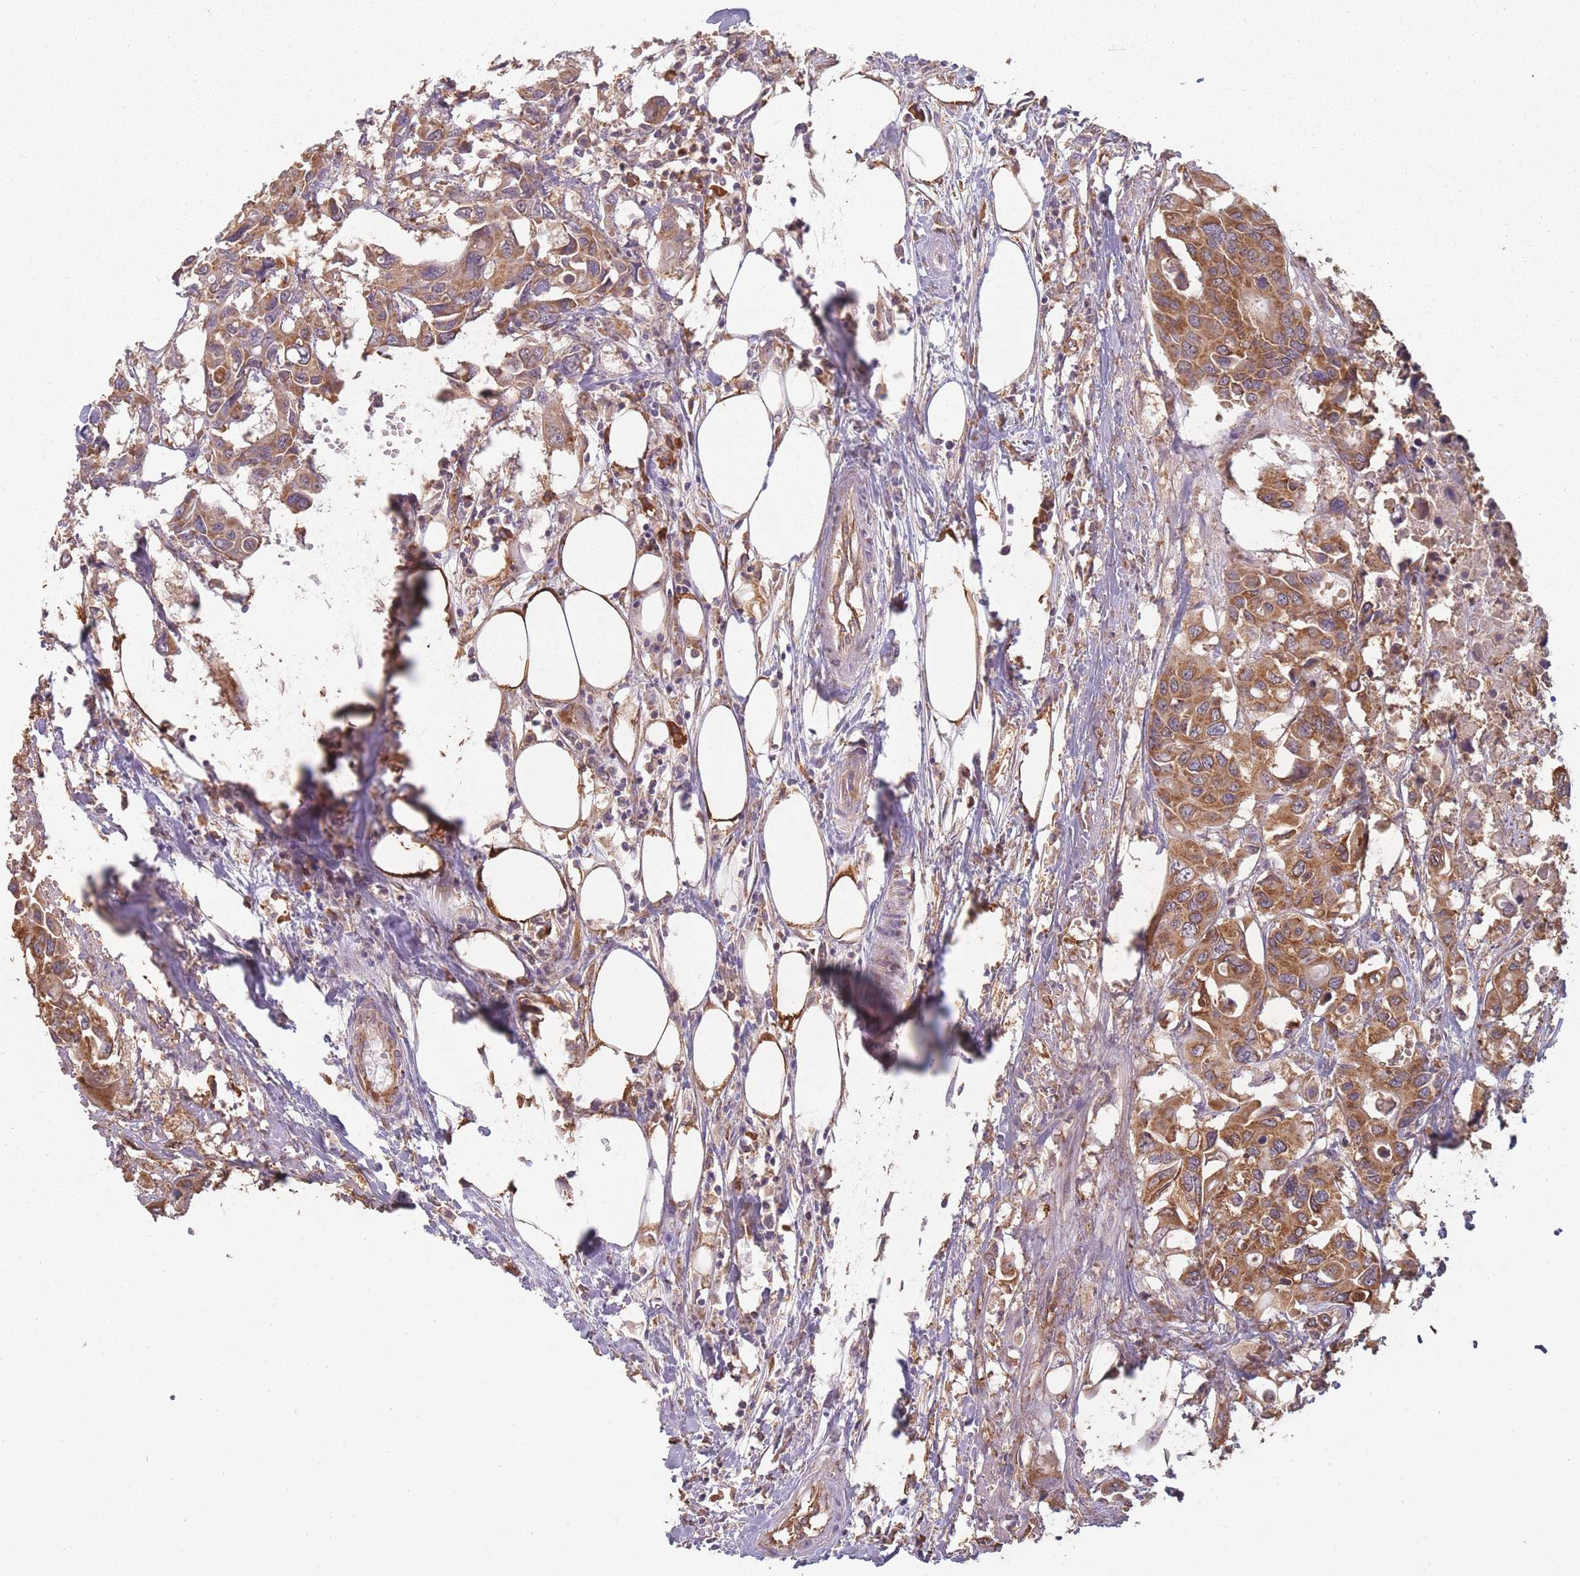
{"staining": {"intensity": "moderate", "quantity": ">75%", "location": "cytoplasmic/membranous"}, "tissue": "colorectal cancer", "cell_type": "Tumor cells", "image_type": "cancer", "snomed": [{"axis": "morphology", "description": "Adenocarcinoma, NOS"}, {"axis": "topography", "description": "Colon"}], "caption": "This photomicrograph shows colorectal cancer (adenocarcinoma) stained with immunohistochemistry to label a protein in brown. The cytoplasmic/membranous of tumor cells show moderate positivity for the protein. Nuclei are counter-stained blue.", "gene": "SANBR", "patient": {"sex": "male", "age": 77}}